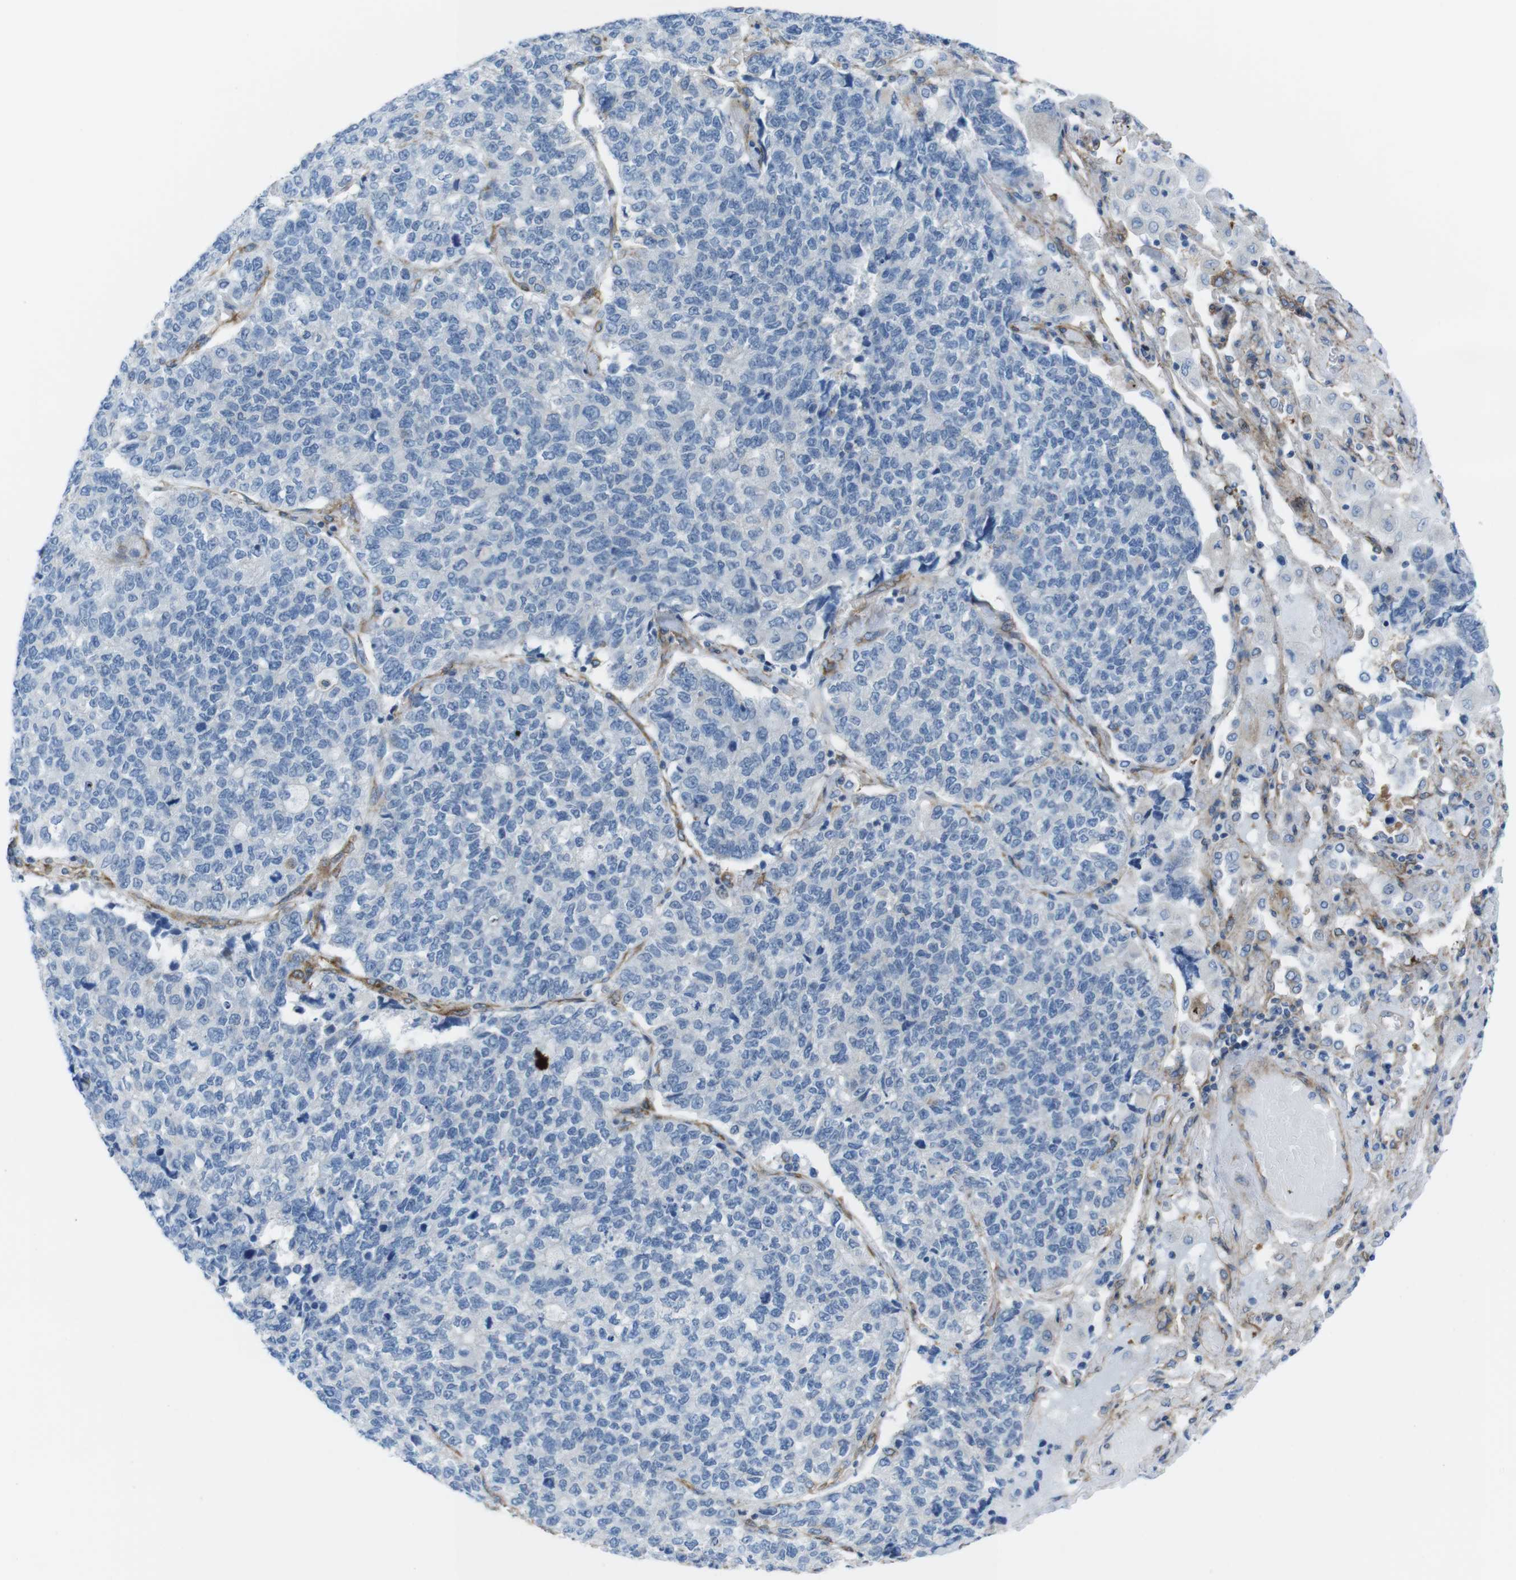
{"staining": {"intensity": "negative", "quantity": "none", "location": "none"}, "tissue": "lung cancer", "cell_type": "Tumor cells", "image_type": "cancer", "snomed": [{"axis": "morphology", "description": "Adenocarcinoma, NOS"}, {"axis": "topography", "description": "Lung"}], "caption": "Tumor cells show no significant protein expression in lung cancer (adenocarcinoma). (DAB (3,3'-diaminobenzidine) immunohistochemistry, high magnification).", "gene": "DIAPH2", "patient": {"sex": "male", "age": 49}}